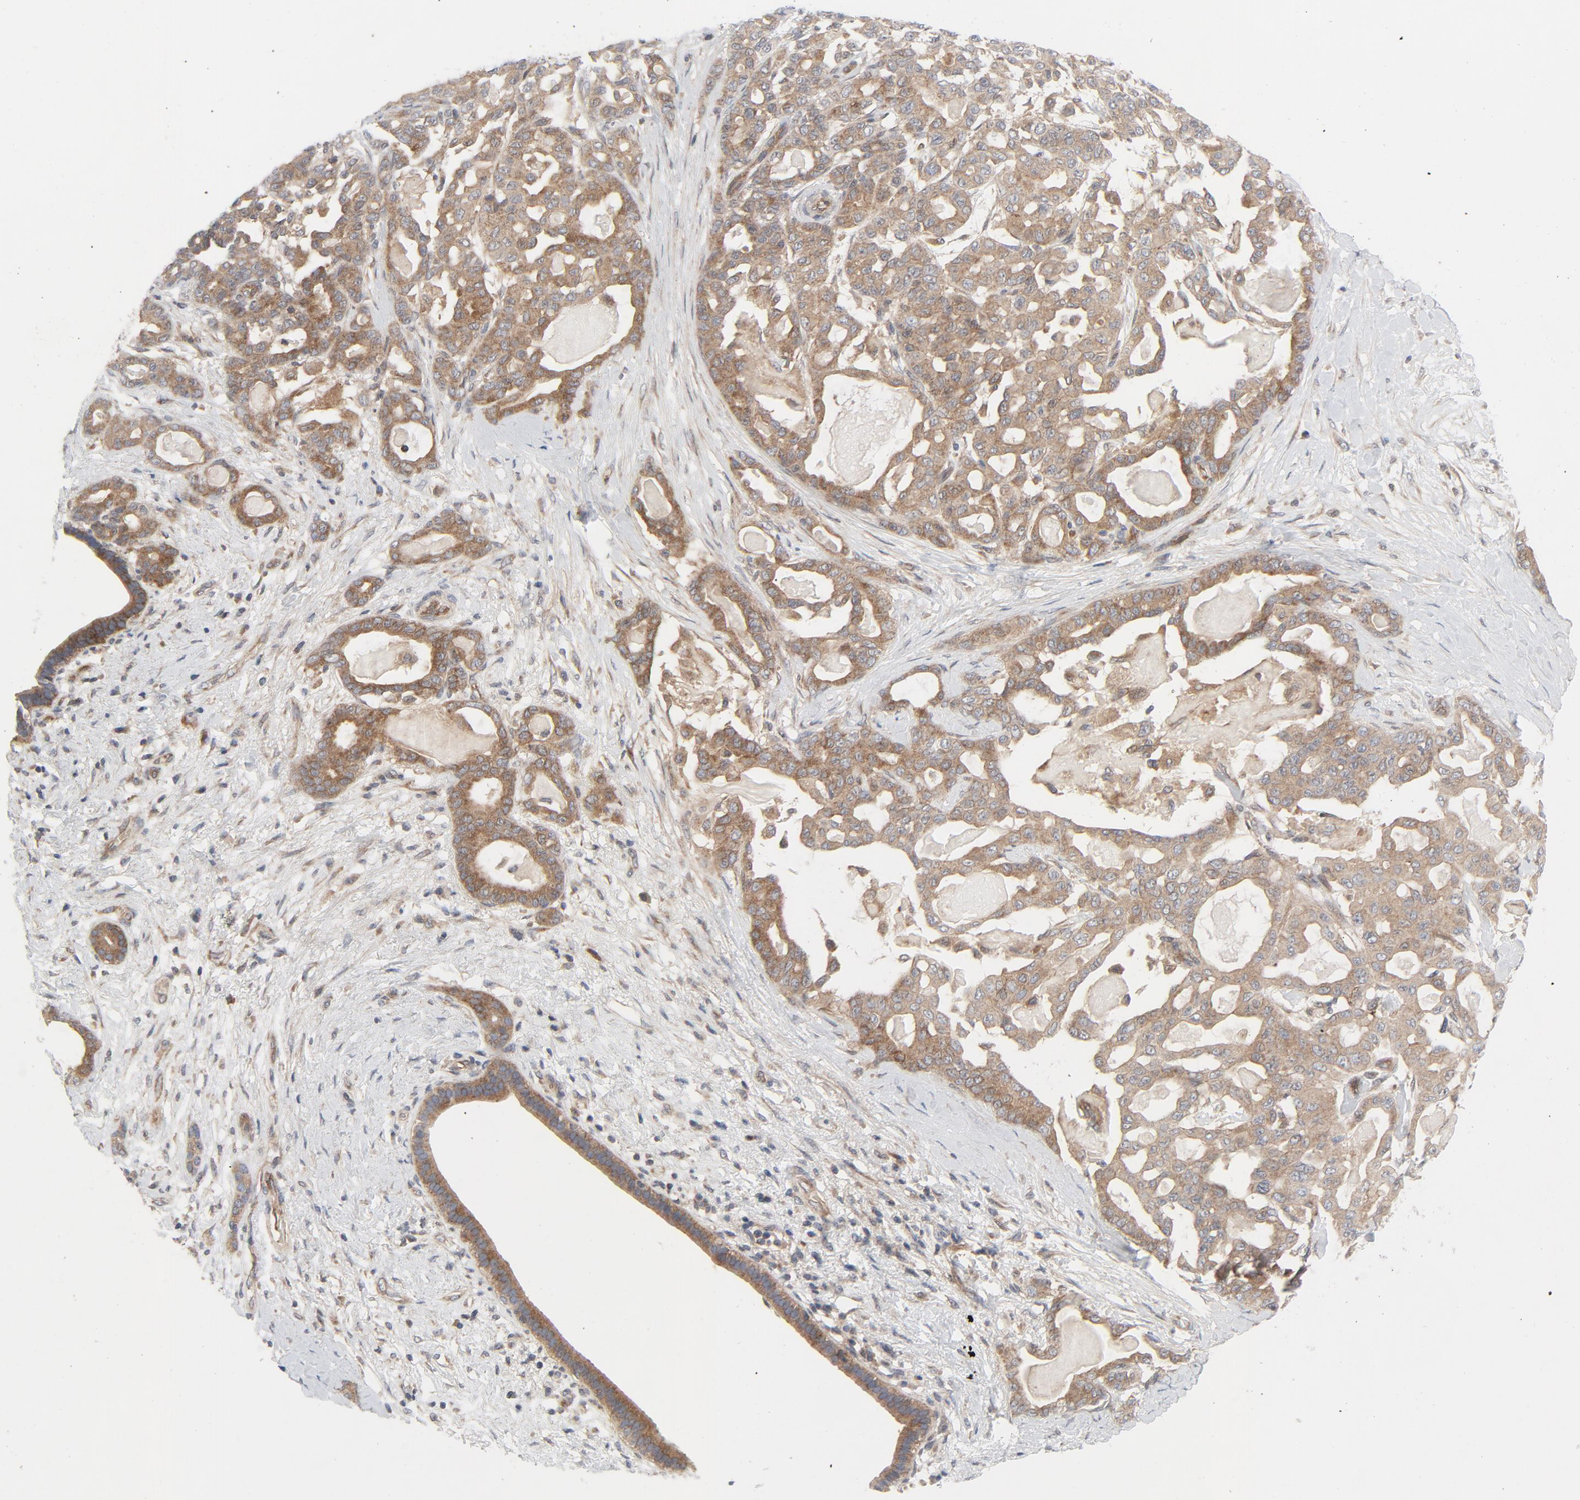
{"staining": {"intensity": "moderate", "quantity": ">75%", "location": "cytoplasmic/membranous"}, "tissue": "pancreatic cancer", "cell_type": "Tumor cells", "image_type": "cancer", "snomed": [{"axis": "morphology", "description": "Adenocarcinoma, NOS"}, {"axis": "topography", "description": "Pancreas"}], "caption": "The histopathology image demonstrates staining of pancreatic cancer (adenocarcinoma), revealing moderate cytoplasmic/membranous protein expression (brown color) within tumor cells. Nuclei are stained in blue.", "gene": "TSG101", "patient": {"sex": "male", "age": 63}}